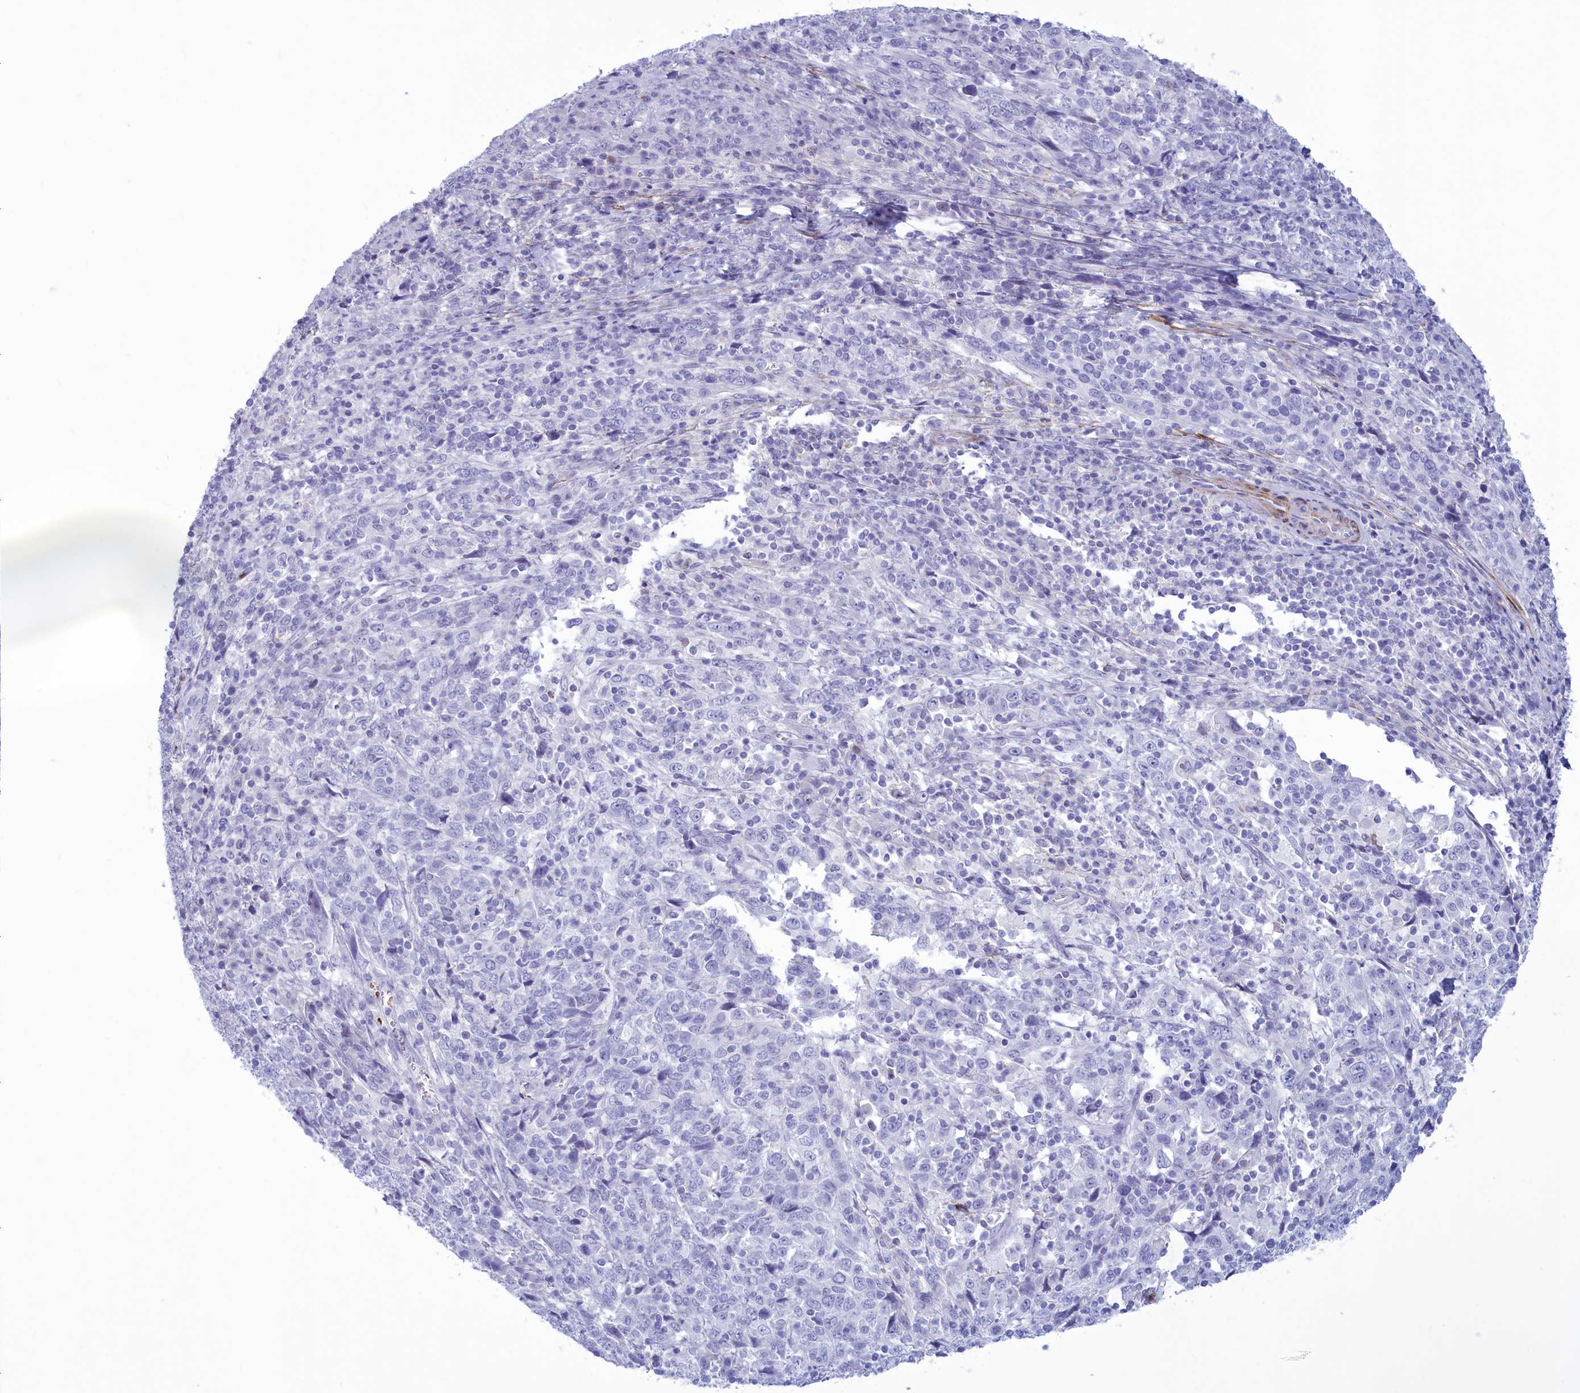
{"staining": {"intensity": "negative", "quantity": "none", "location": "none"}, "tissue": "cervical cancer", "cell_type": "Tumor cells", "image_type": "cancer", "snomed": [{"axis": "morphology", "description": "Squamous cell carcinoma, NOS"}, {"axis": "topography", "description": "Cervix"}], "caption": "Protein analysis of cervical cancer reveals no significant staining in tumor cells. (DAB immunohistochemistry (IHC), high magnification).", "gene": "GAPDHS", "patient": {"sex": "female", "age": 46}}